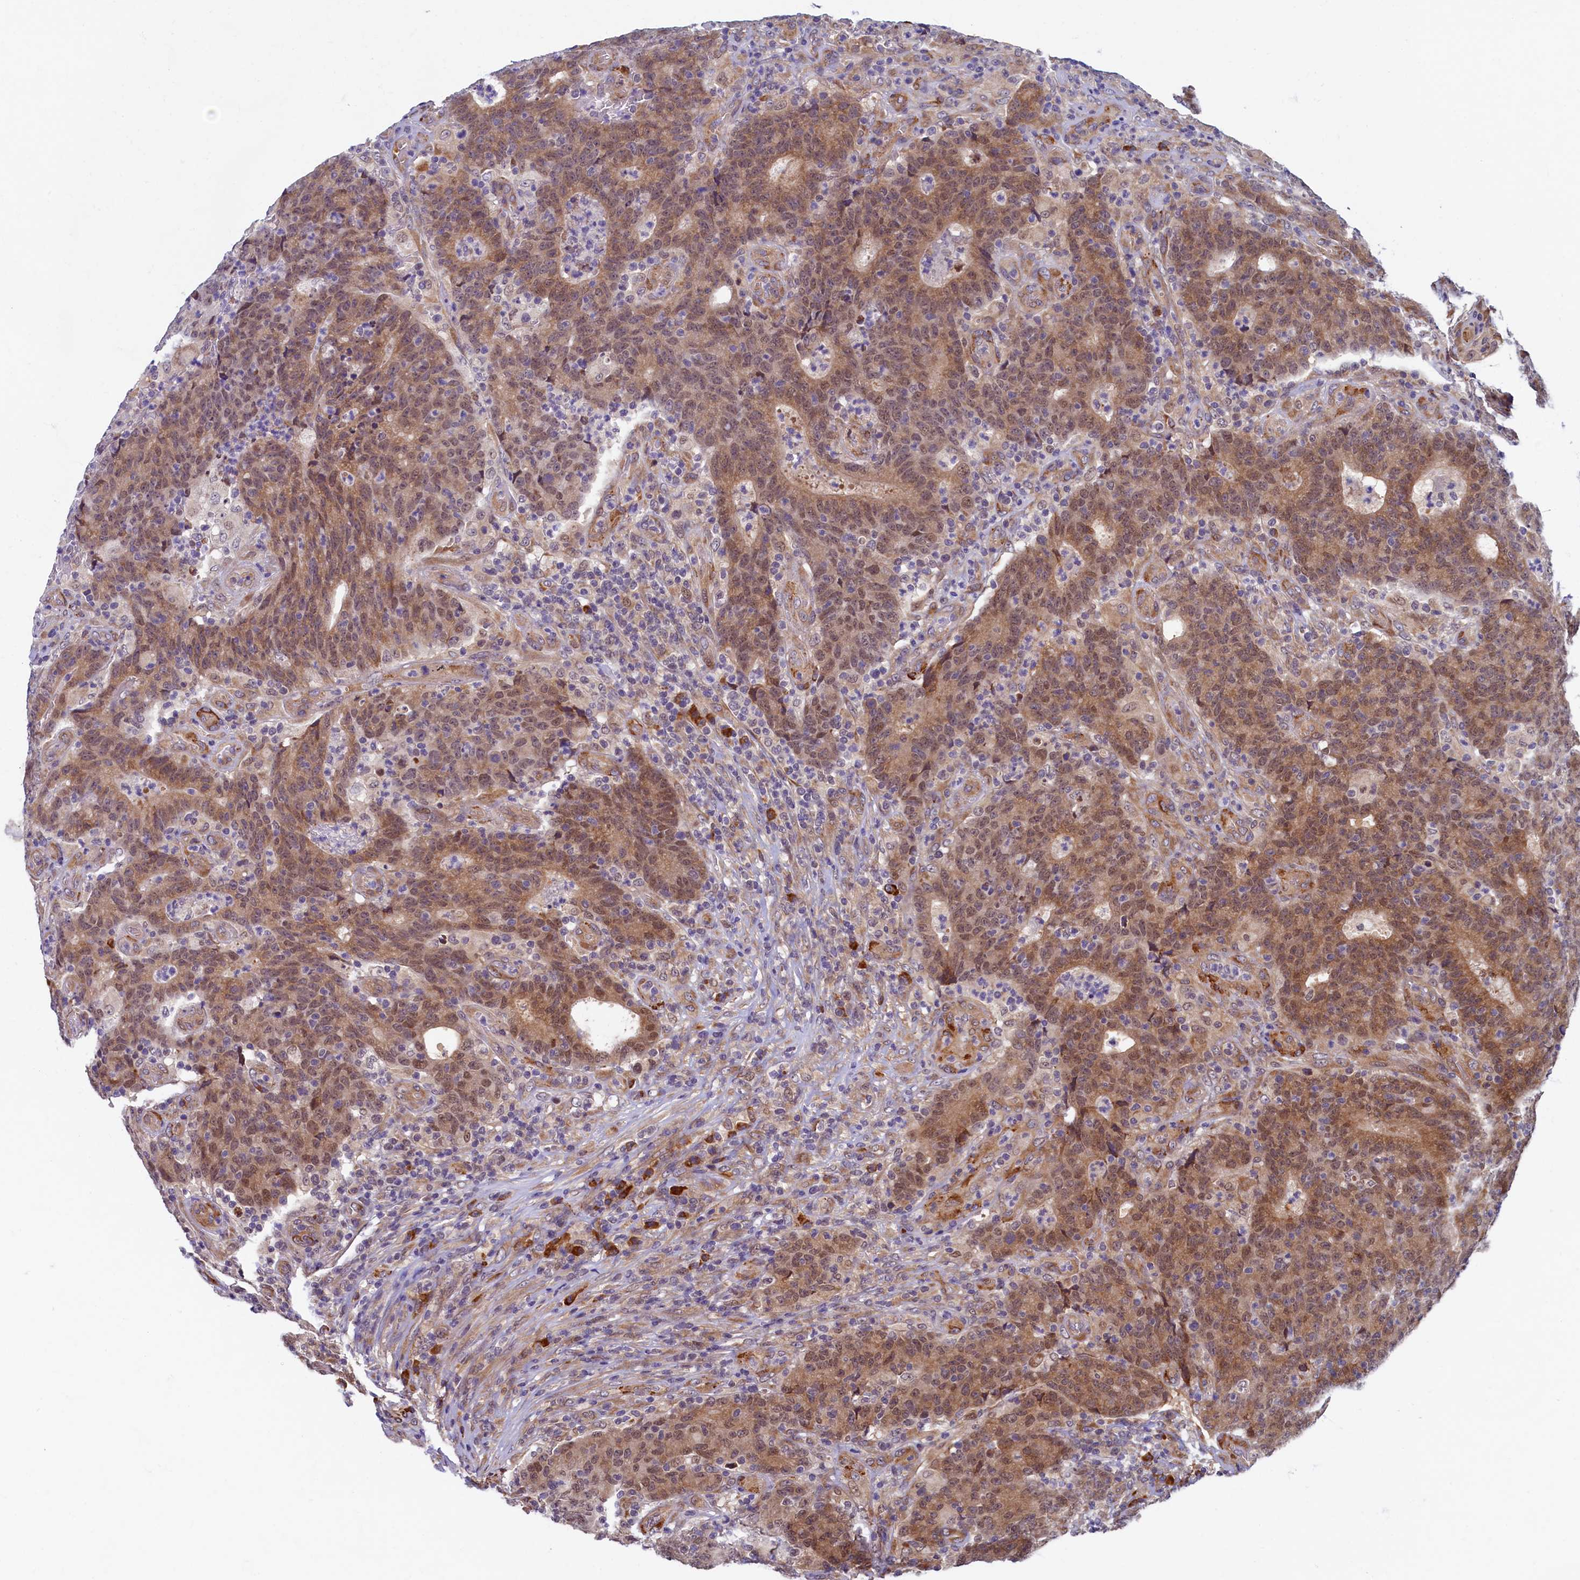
{"staining": {"intensity": "moderate", "quantity": "25%-75%", "location": "cytoplasmic/membranous,nuclear"}, "tissue": "colorectal cancer", "cell_type": "Tumor cells", "image_type": "cancer", "snomed": [{"axis": "morphology", "description": "Adenocarcinoma, NOS"}, {"axis": "topography", "description": "Colon"}], "caption": "IHC photomicrograph of adenocarcinoma (colorectal) stained for a protein (brown), which exhibits medium levels of moderate cytoplasmic/membranous and nuclear expression in approximately 25%-75% of tumor cells.", "gene": "SLC16A14", "patient": {"sex": "female", "age": 75}}